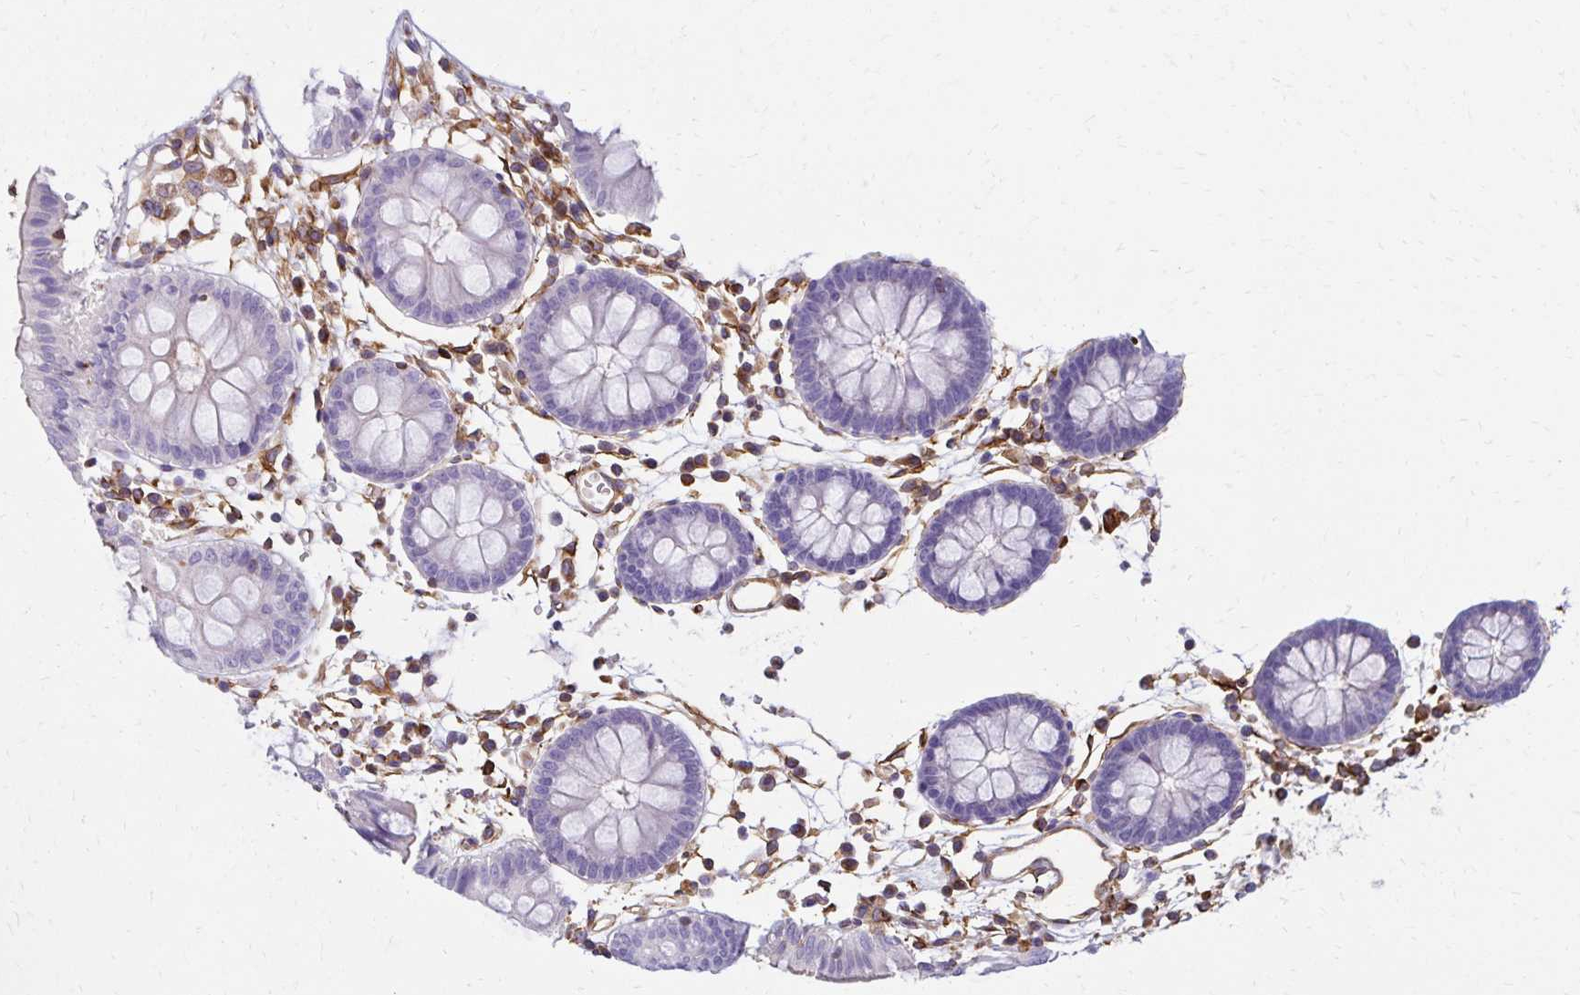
{"staining": {"intensity": "moderate", "quantity": ">75%", "location": "cytoplasmic/membranous"}, "tissue": "colon", "cell_type": "Endothelial cells", "image_type": "normal", "snomed": [{"axis": "morphology", "description": "Normal tissue, NOS"}, {"axis": "topography", "description": "Colon"}], "caption": "A photomicrograph showing moderate cytoplasmic/membranous positivity in about >75% of endothelial cells in unremarkable colon, as visualized by brown immunohistochemical staining.", "gene": "TRPV6", "patient": {"sex": "female", "age": 84}}